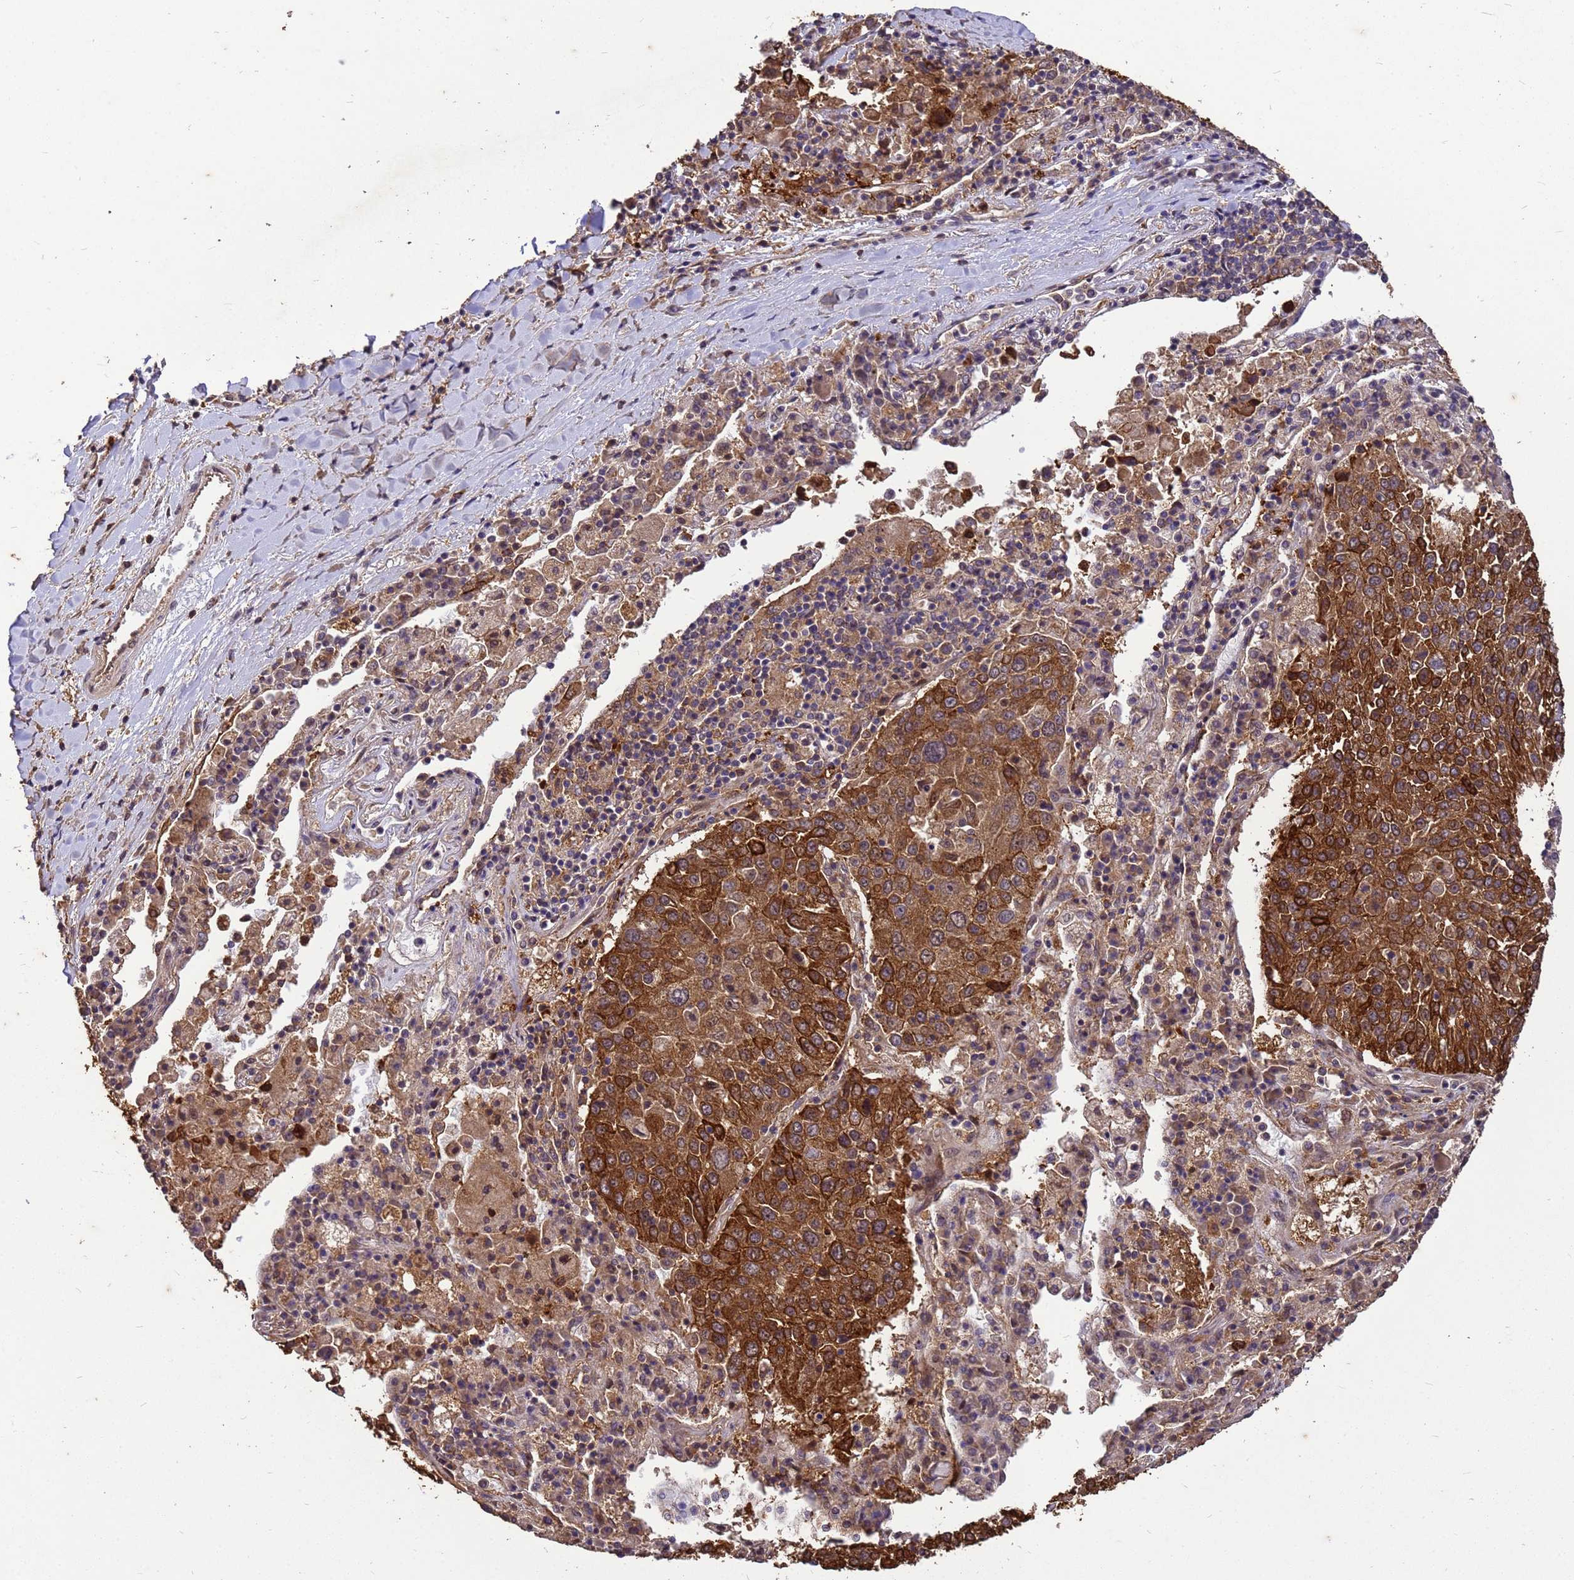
{"staining": {"intensity": "strong", "quantity": ">75%", "location": "cytoplasmic/membranous"}, "tissue": "lung cancer", "cell_type": "Tumor cells", "image_type": "cancer", "snomed": [{"axis": "morphology", "description": "Squamous cell carcinoma, NOS"}, {"axis": "topography", "description": "Lung"}], "caption": "Immunohistochemical staining of lung squamous cell carcinoma reveals strong cytoplasmic/membranous protein staining in about >75% of tumor cells. (IHC, brightfield microscopy, high magnification).", "gene": "ZNF618", "patient": {"sex": "male", "age": 65}}